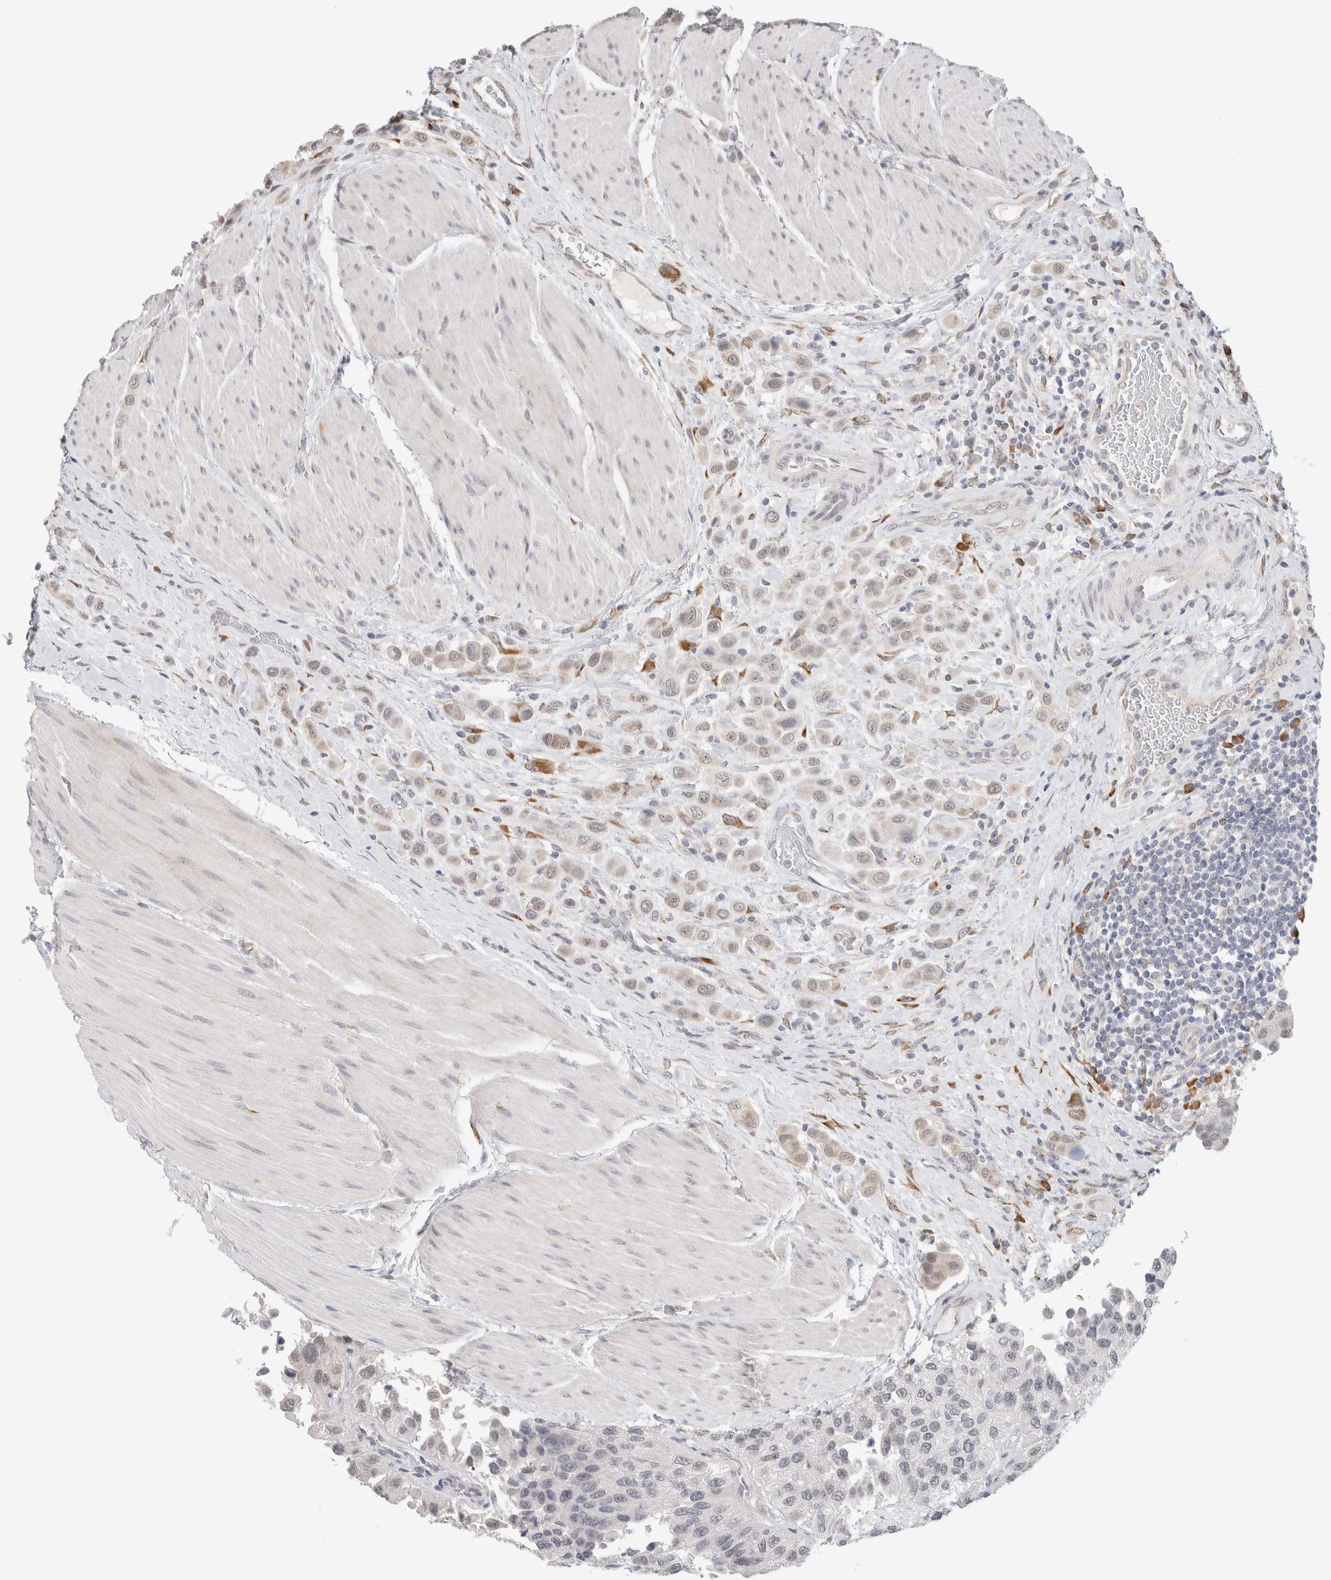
{"staining": {"intensity": "negative", "quantity": "none", "location": "none"}, "tissue": "urothelial cancer", "cell_type": "Tumor cells", "image_type": "cancer", "snomed": [{"axis": "morphology", "description": "Urothelial carcinoma, High grade"}, {"axis": "topography", "description": "Urinary bladder"}], "caption": "Immunohistochemistry (IHC) micrograph of human high-grade urothelial carcinoma stained for a protein (brown), which demonstrates no expression in tumor cells.", "gene": "HDLBP", "patient": {"sex": "male", "age": 50}}